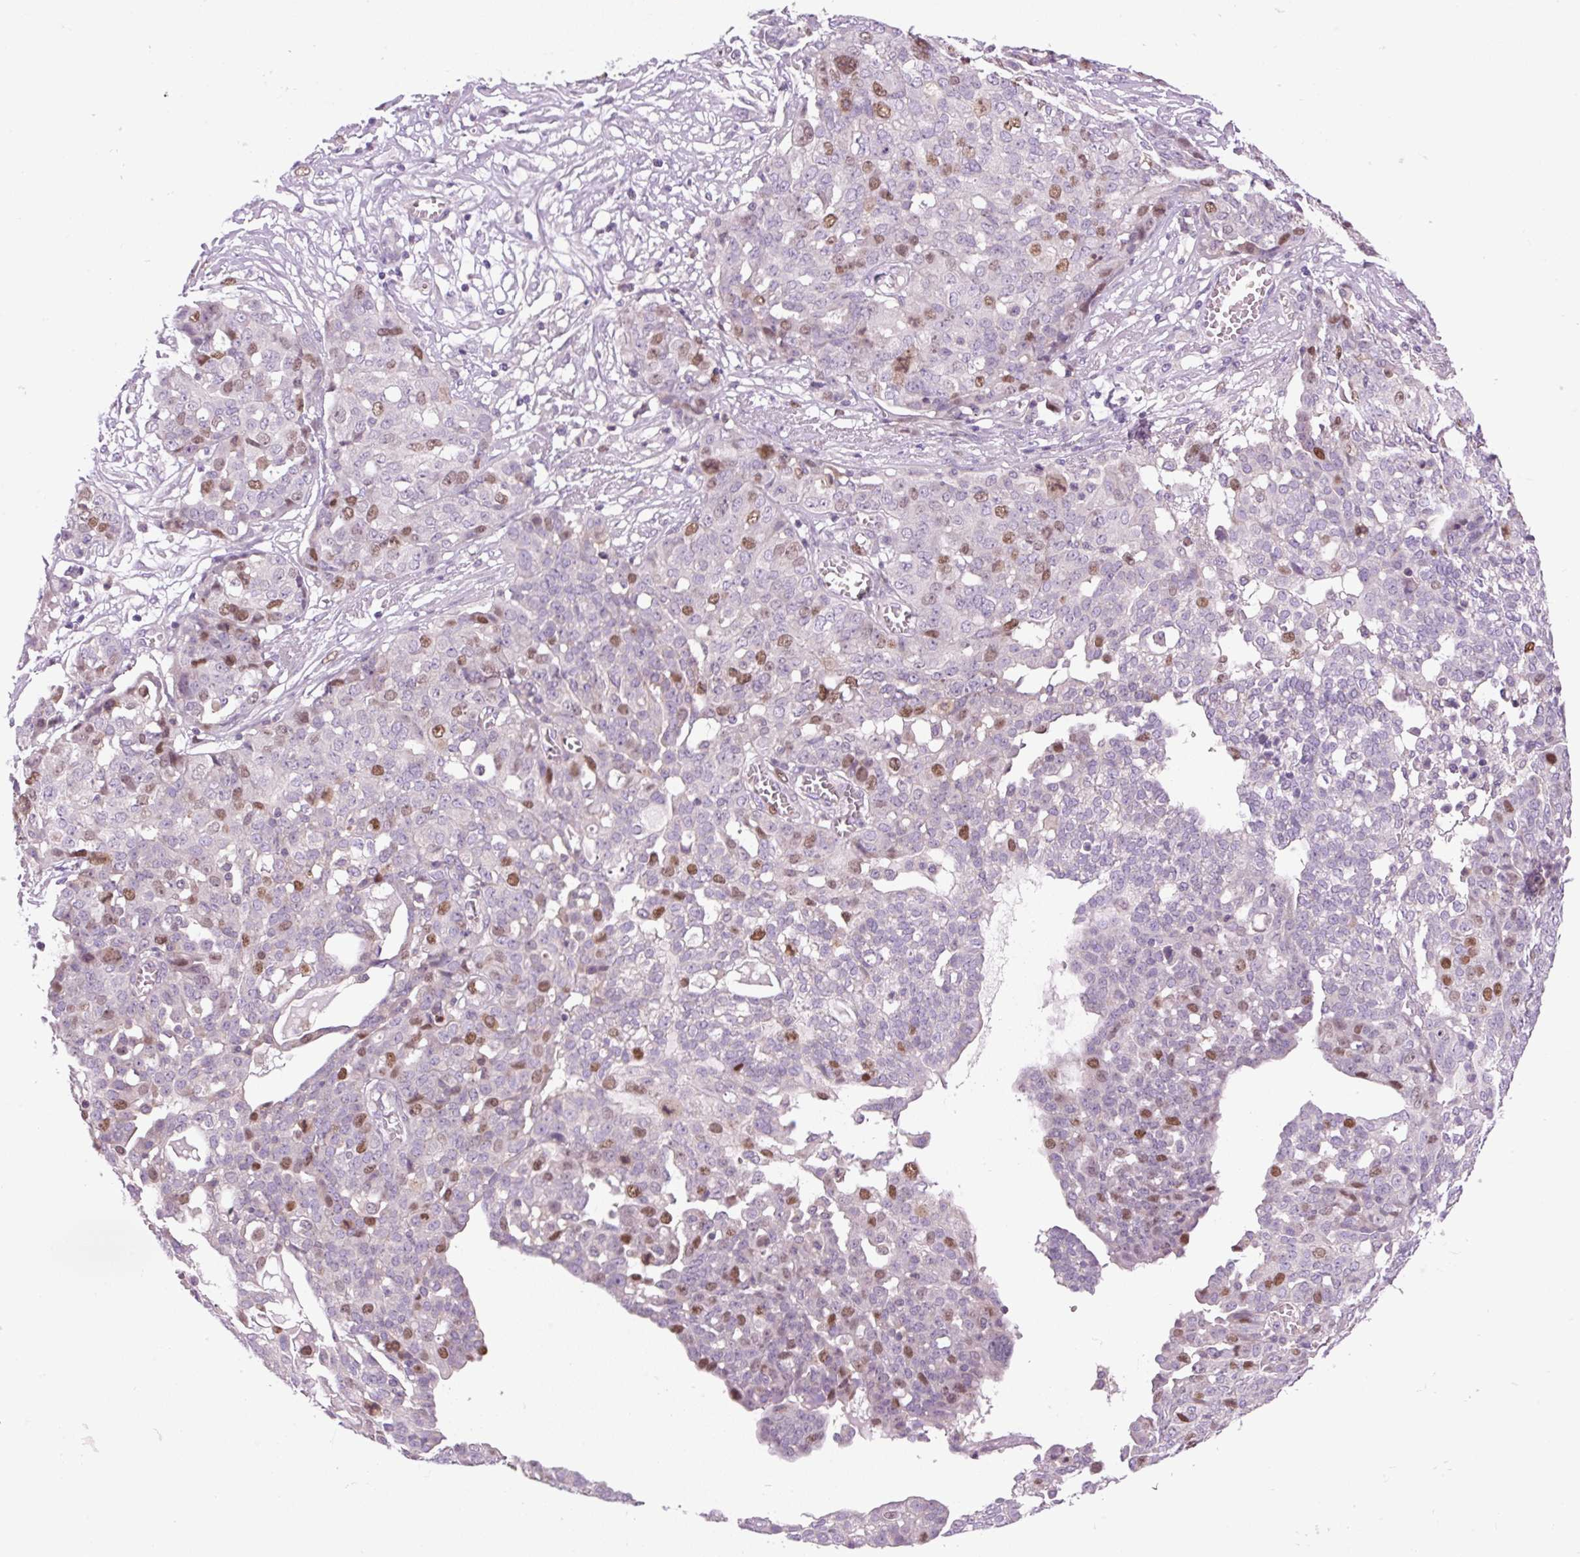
{"staining": {"intensity": "moderate", "quantity": "<25%", "location": "nuclear"}, "tissue": "ovarian cancer", "cell_type": "Tumor cells", "image_type": "cancer", "snomed": [{"axis": "morphology", "description": "Cystadenocarcinoma, serous, NOS"}, {"axis": "topography", "description": "Soft tissue"}, {"axis": "topography", "description": "Ovary"}], "caption": "The immunohistochemical stain shows moderate nuclear staining in tumor cells of ovarian cancer tissue.", "gene": "KIFC1", "patient": {"sex": "female", "age": 57}}